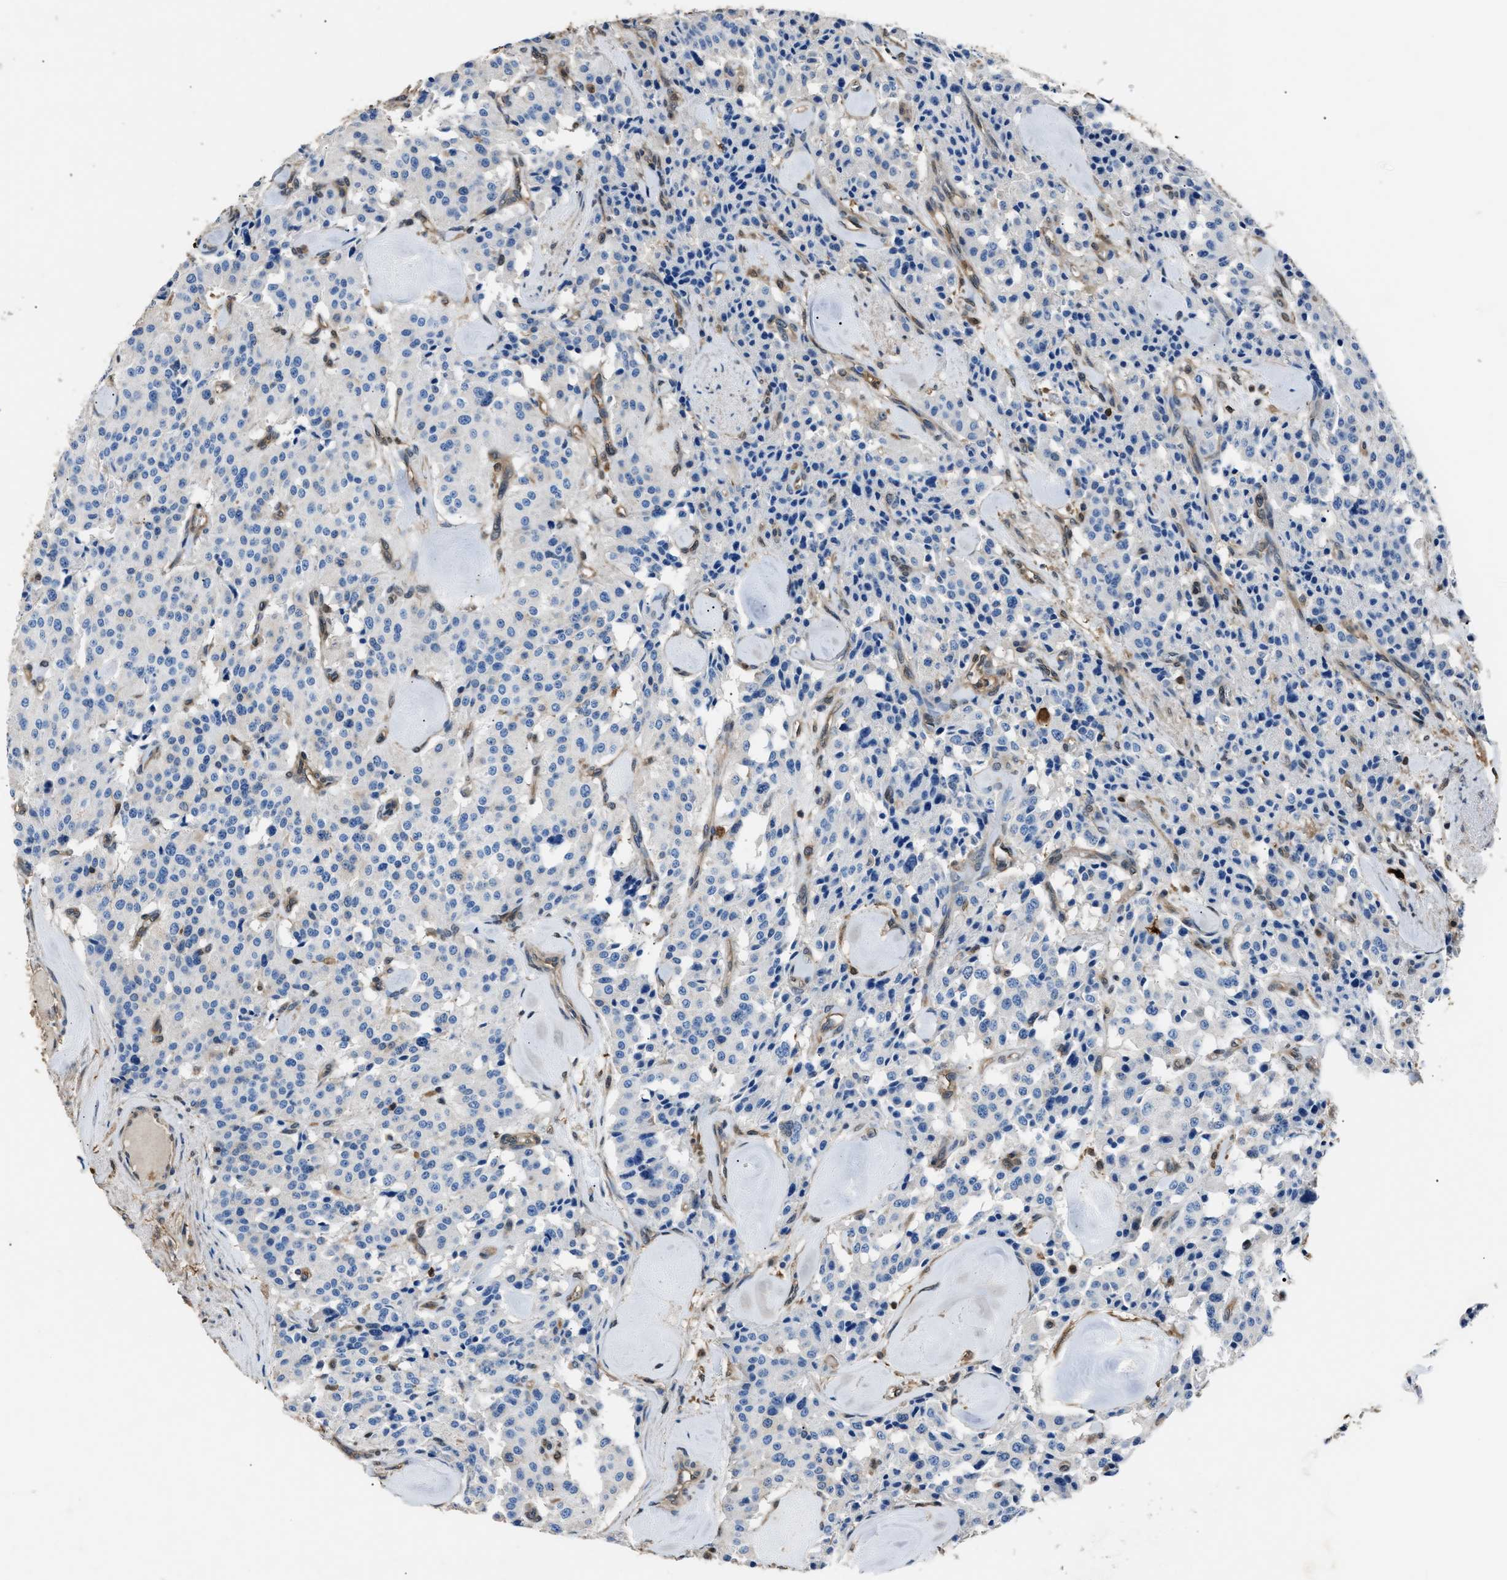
{"staining": {"intensity": "negative", "quantity": "none", "location": "none"}, "tissue": "carcinoid", "cell_type": "Tumor cells", "image_type": "cancer", "snomed": [{"axis": "morphology", "description": "Carcinoid, malignant, NOS"}, {"axis": "topography", "description": "Lung"}], "caption": "This histopathology image is of carcinoid (malignant) stained with immunohistochemistry (IHC) to label a protein in brown with the nuclei are counter-stained blue. There is no positivity in tumor cells. (DAB IHC visualized using brightfield microscopy, high magnification).", "gene": "GSTP1", "patient": {"sex": "male", "age": 30}}